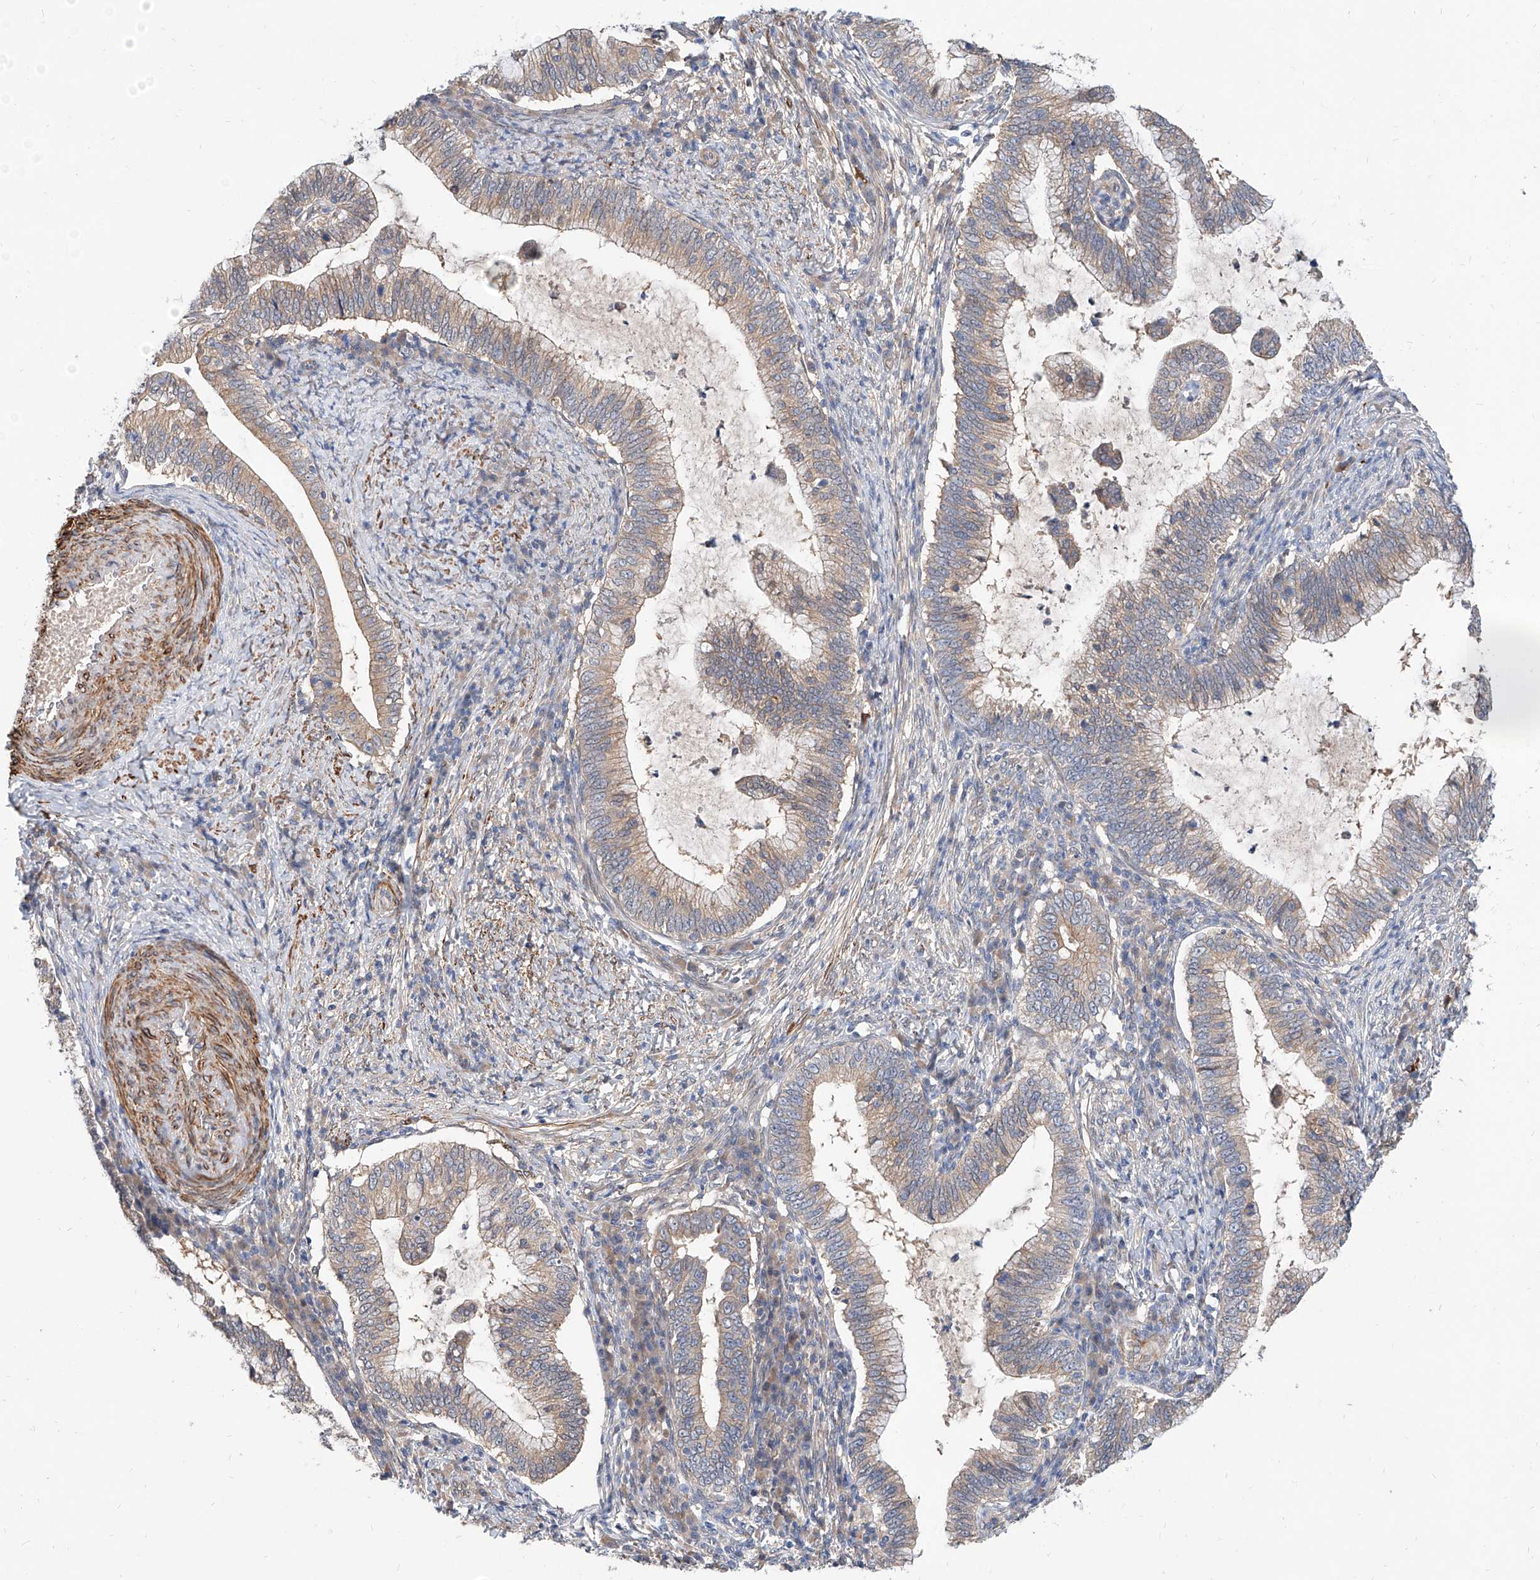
{"staining": {"intensity": "weak", "quantity": ">75%", "location": "cytoplasmic/membranous"}, "tissue": "cervical cancer", "cell_type": "Tumor cells", "image_type": "cancer", "snomed": [{"axis": "morphology", "description": "Adenocarcinoma, NOS"}, {"axis": "topography", "description": "Cervix"}], "caption": "A brown stain shows weak cytoplasmic/membranous staining of a protein in human cervical cancer (adenocarcinoma) tumor cells.", "gene": "MAGEE2", "patient": {"sex": "female", "age": 36}}